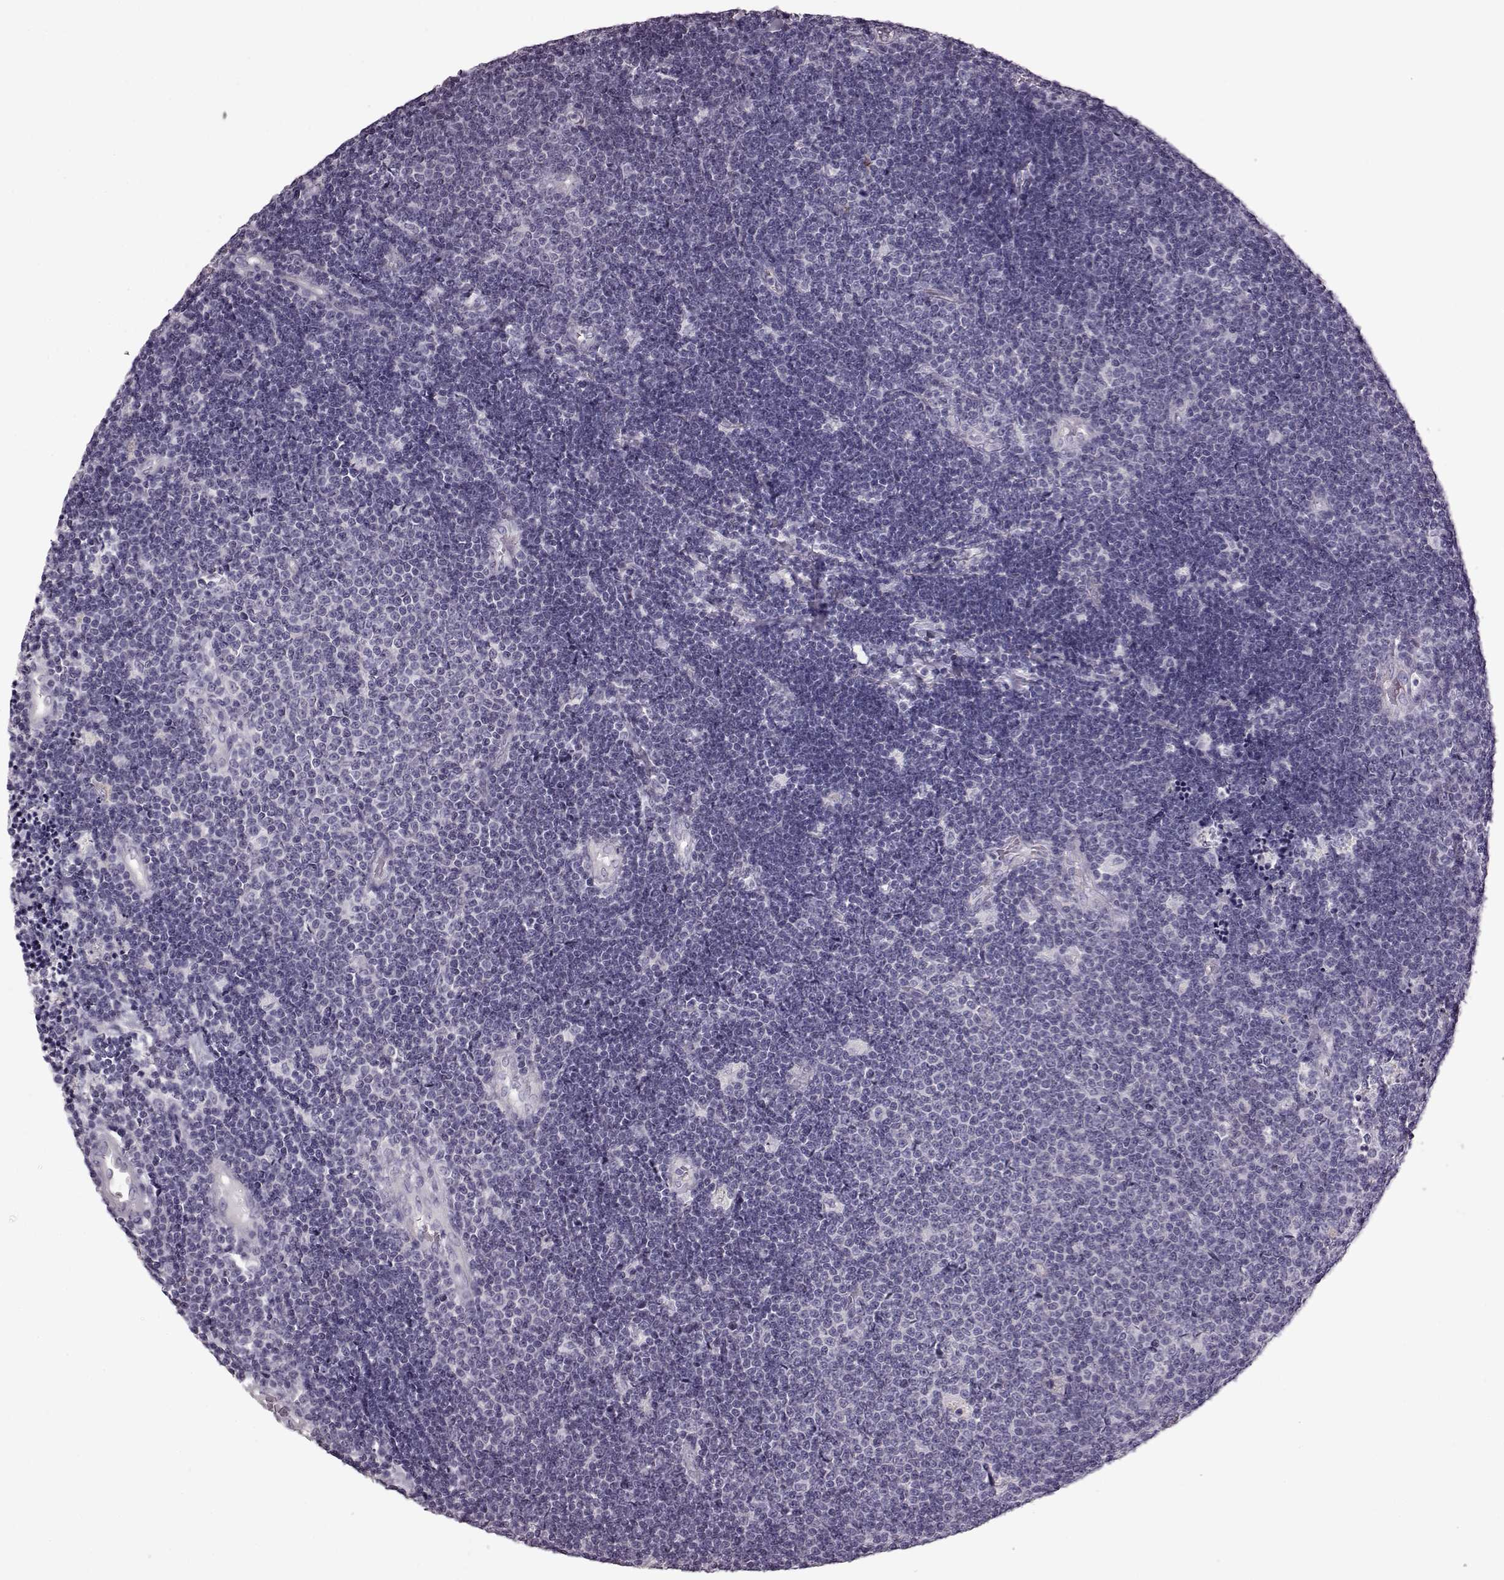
{"staining": {"intensity": "negative", "quantity": "none", "location": "none"}, "tissue": "lymphoma", "cell_type": "Tumor cells", "image_type": "cancer", "snomed": [{"axis": "morphology", "description": "Malignant lymphoma, non-Hodgkin's type, Low grade"}, {"axis": "topography", "description": "Brain"}], "caption": "Lymphoma was stained to show a protein in brown. There is no significant positivity in tumor cells.", "gene": "SNTG1", "patient": {"sex": "female", "age": 66}}